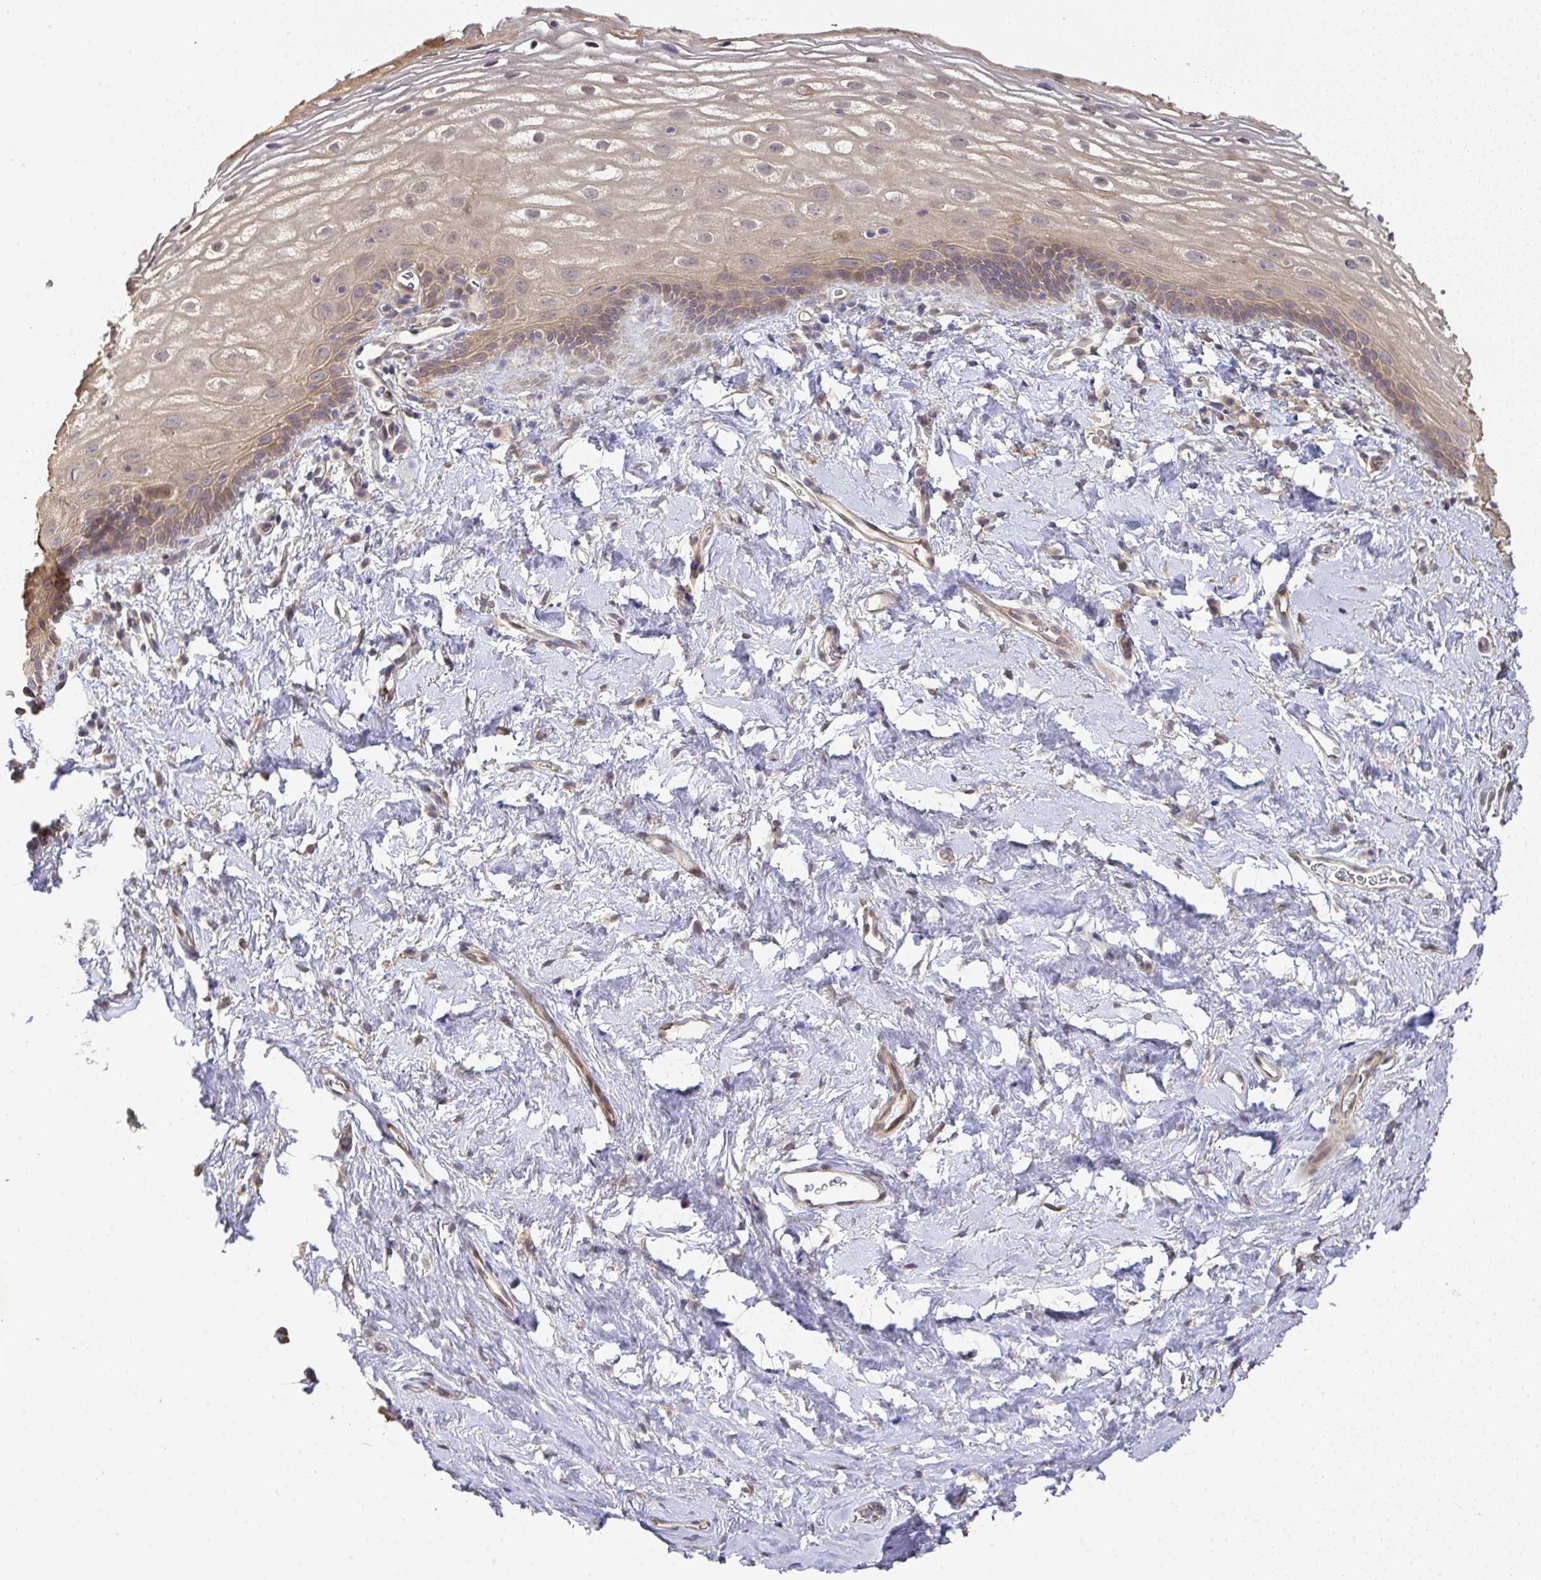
{"staining": {"intensity": "weak", "quantity": "25%-75%", "location": "cytoplasmic/membranous"}, "tissue": "vagina", "cell_type": "Squamous epithelial cells", "image_type": "normal", "snomed": [{"axis": "morphology", "description": "Normal tissue, NOS"}, {"axis": "morphology", "description": "Adenocarcinoma, NOS"}, {"axis": "topography", "description": "Rectum"}, {"axis": "topography", "description": "Vagina"}, {"axis": "topography", "description": "Peripheral nerve tissue"}], "caption": "Immunohistochemical staining of unremarkable vagina shows low levels of weak cytoplasmic/membranous expression in about 25%-75% of squamous epithelial cells. Nuclei are stained in blue.", "gene": "EEF1AKMT1", "patient": {"sex": "female", "age": 71}}